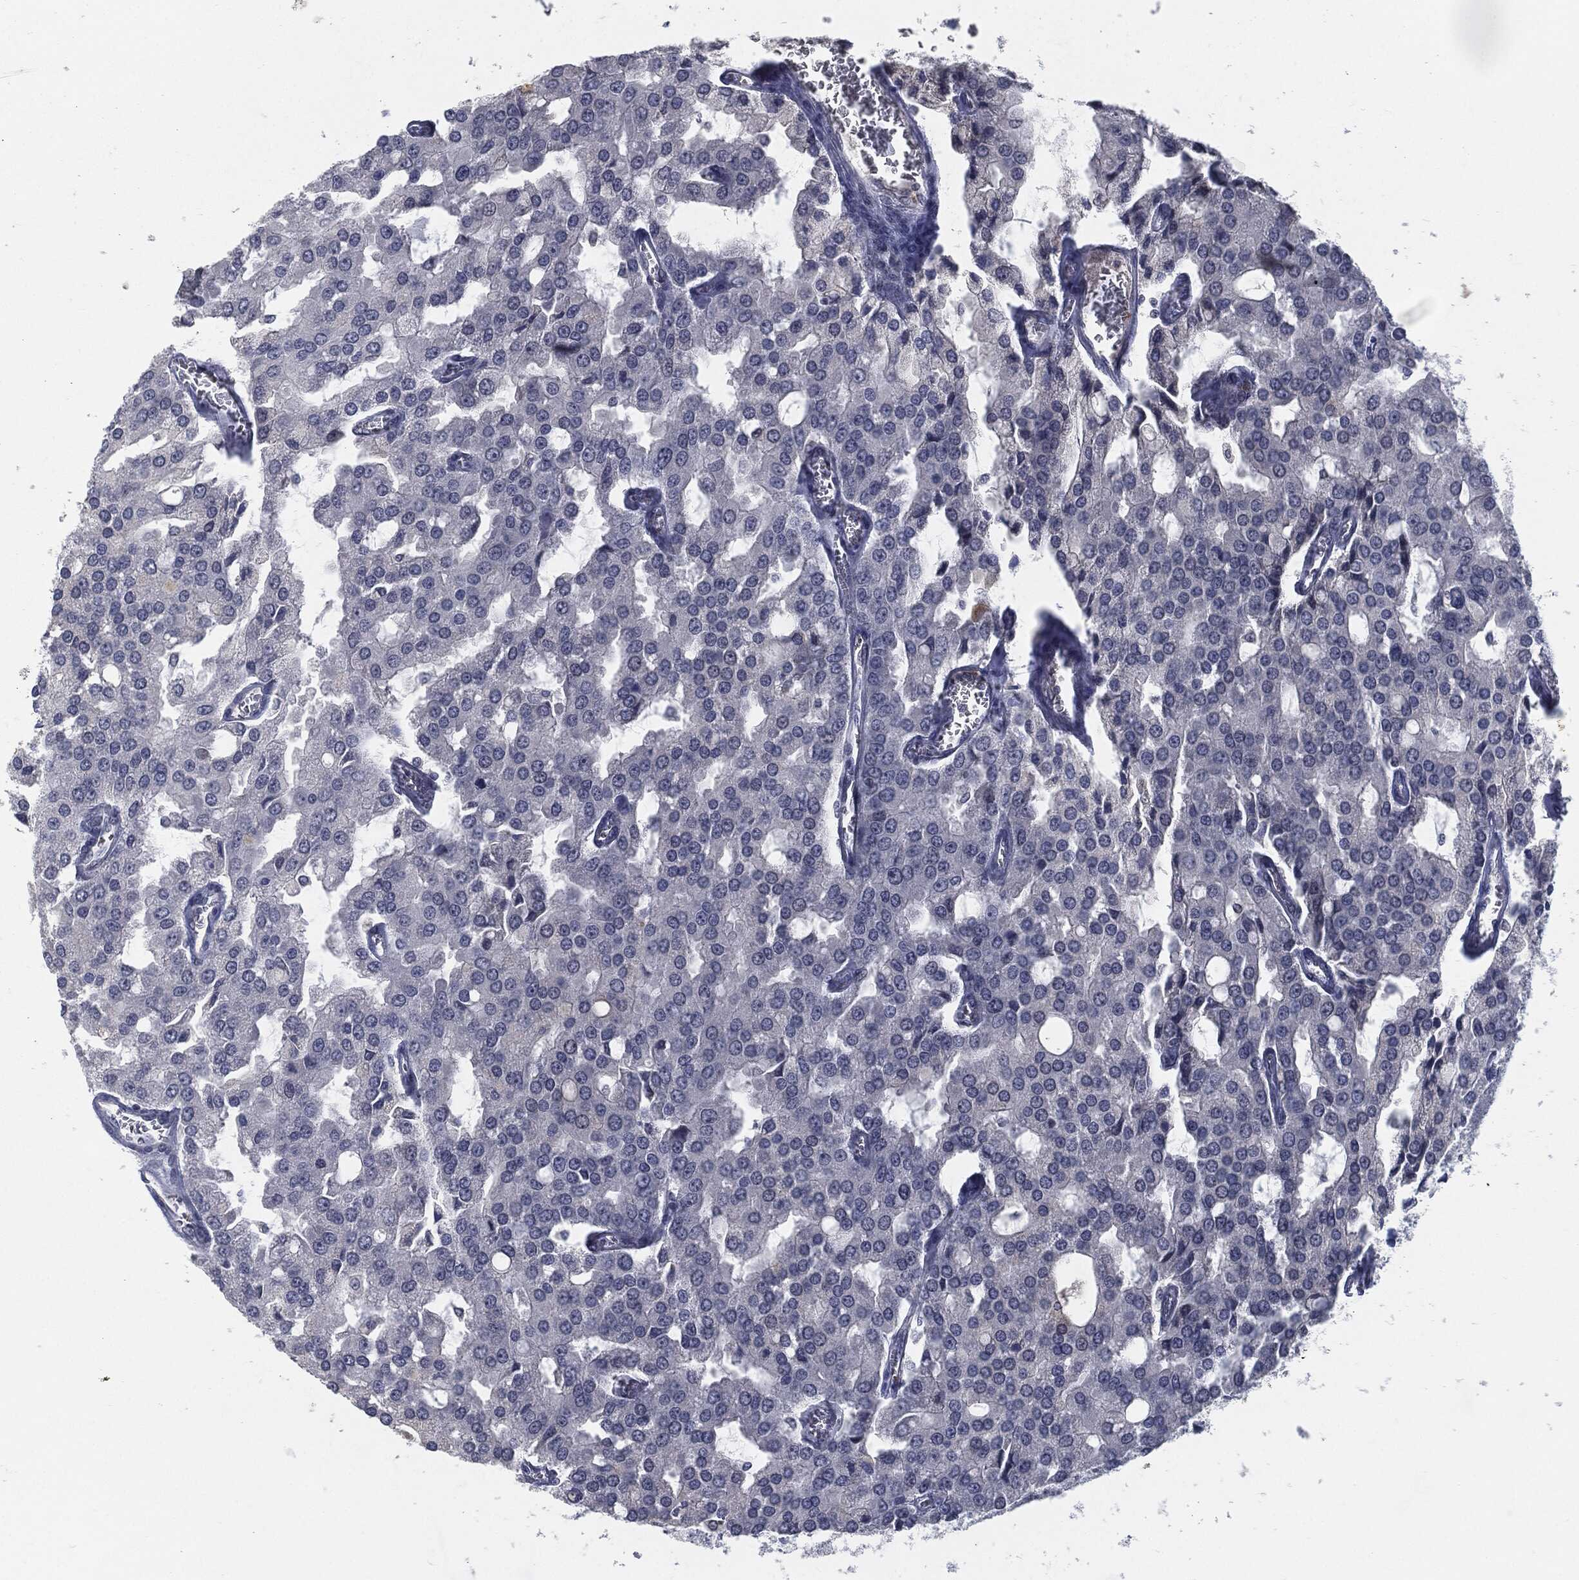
{"staining": {"intensity": "negative", "quantity": "none", "location": "none"}, "tissue": "prostate cancer", "cell_type": "Tumor cells", "image_type": "cancer", "snomed": [{"axis": "morphology", "description": "Adenocarcinoma, NOS"}, {"axis": "topography", "description": "Prostate and seminal vesicle, NOS"}, {"axis": "topography", "description": "Prostate"}], "caption": "Prostate cancer was stained to show a protein in brown. There is no significant positivity in tumor cells.", "gene": "PROM1", "patient": {"sex": "male", "age": 67}}